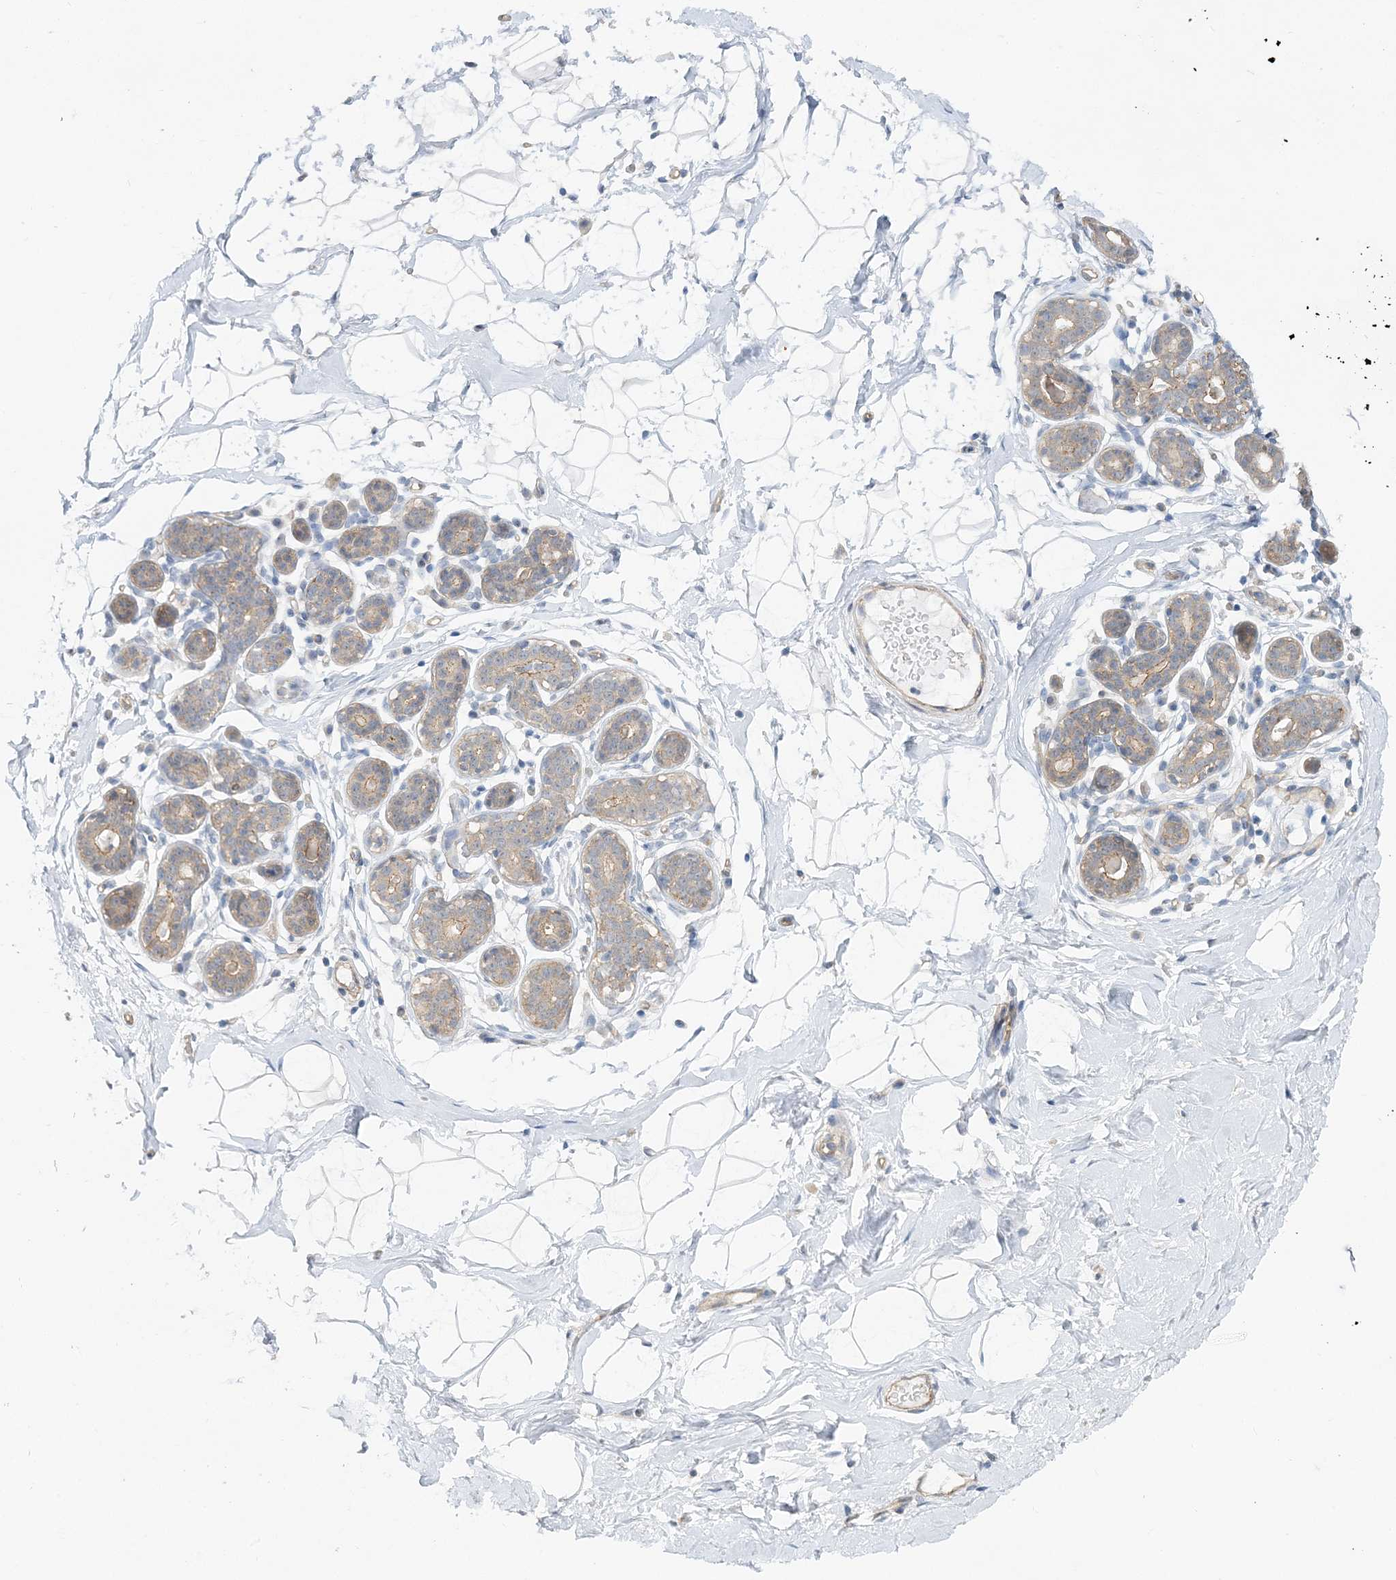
{"staining": {"intensity": "negative", "quantity": "none", "location": "none"}, "tissue": "breast", "cell_type": "Adipocytes", "image_type": "normal", "snomed": [{"axis": "morphology", "description": "Normal tissue, NOS"}, {"axis": "topography", "description": "Breast"}], "caption": "Immunohistochemistry (IHC) of normal breast demonstrates no expression in adipocytes. (DAB IHC with hematoxylin counter stain).", "gene": "MAT2B", "patient": {"sex": "female", "age": 23}}